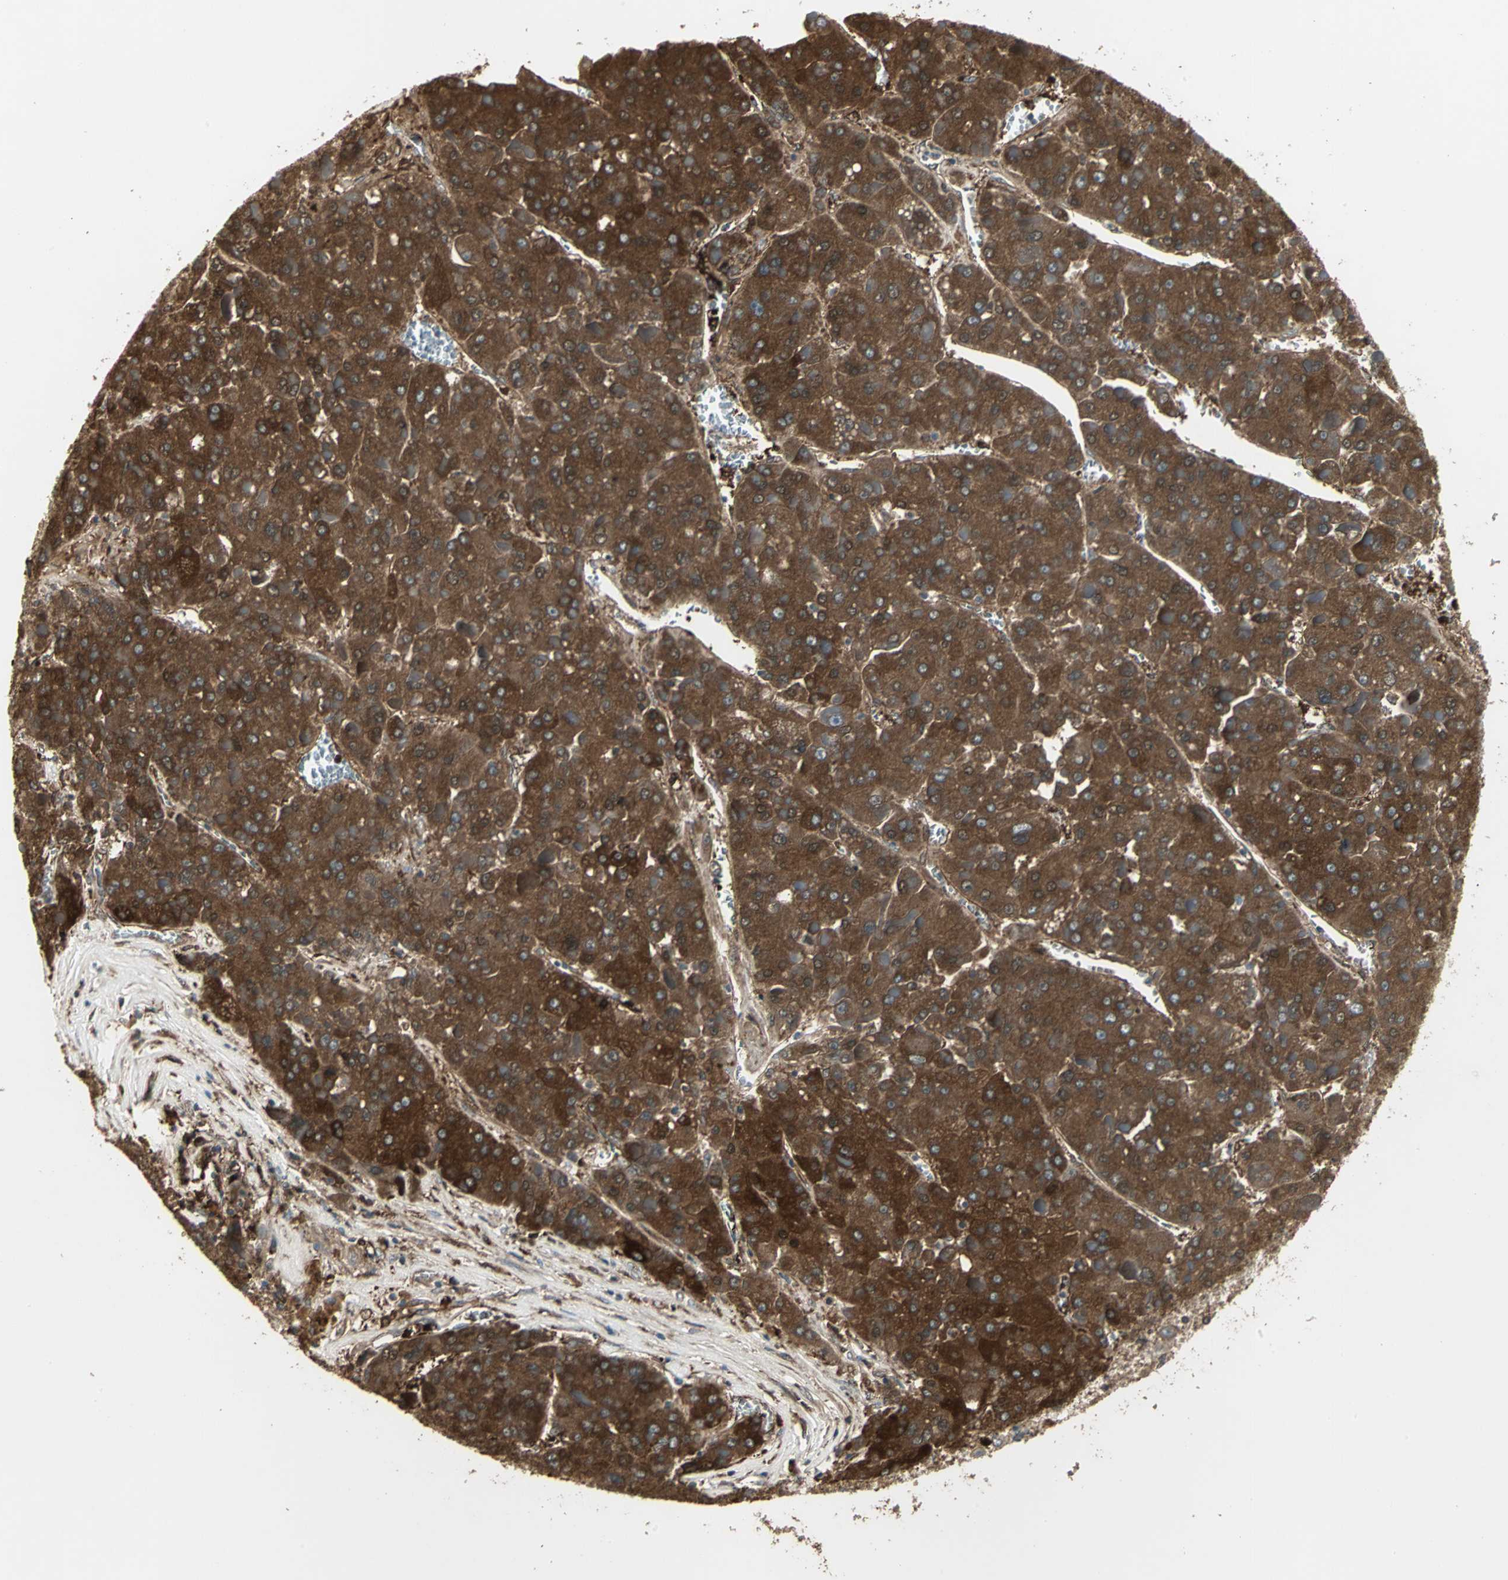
{"staining": {"intensity": "strong", "quantity": ">75%", "location": "cytoplasmic/membranous"}, "tissue": "liver cancer", "cell_type": "Tumor cells", "image_type": "cancer", "snomed": [{"axis": "morphology", "description": "Carcinoma, Hepatocellular, NOS"}, {"axis": "topography", "description": "Liver"}], "caption": "Strong cytoplasmic/membranous expression is identified in about >75% of tumor cells in liver hepatocellular carcinoma.", "gene": "PRXL2B", "patient": {"sex": "female", "age": 73}}